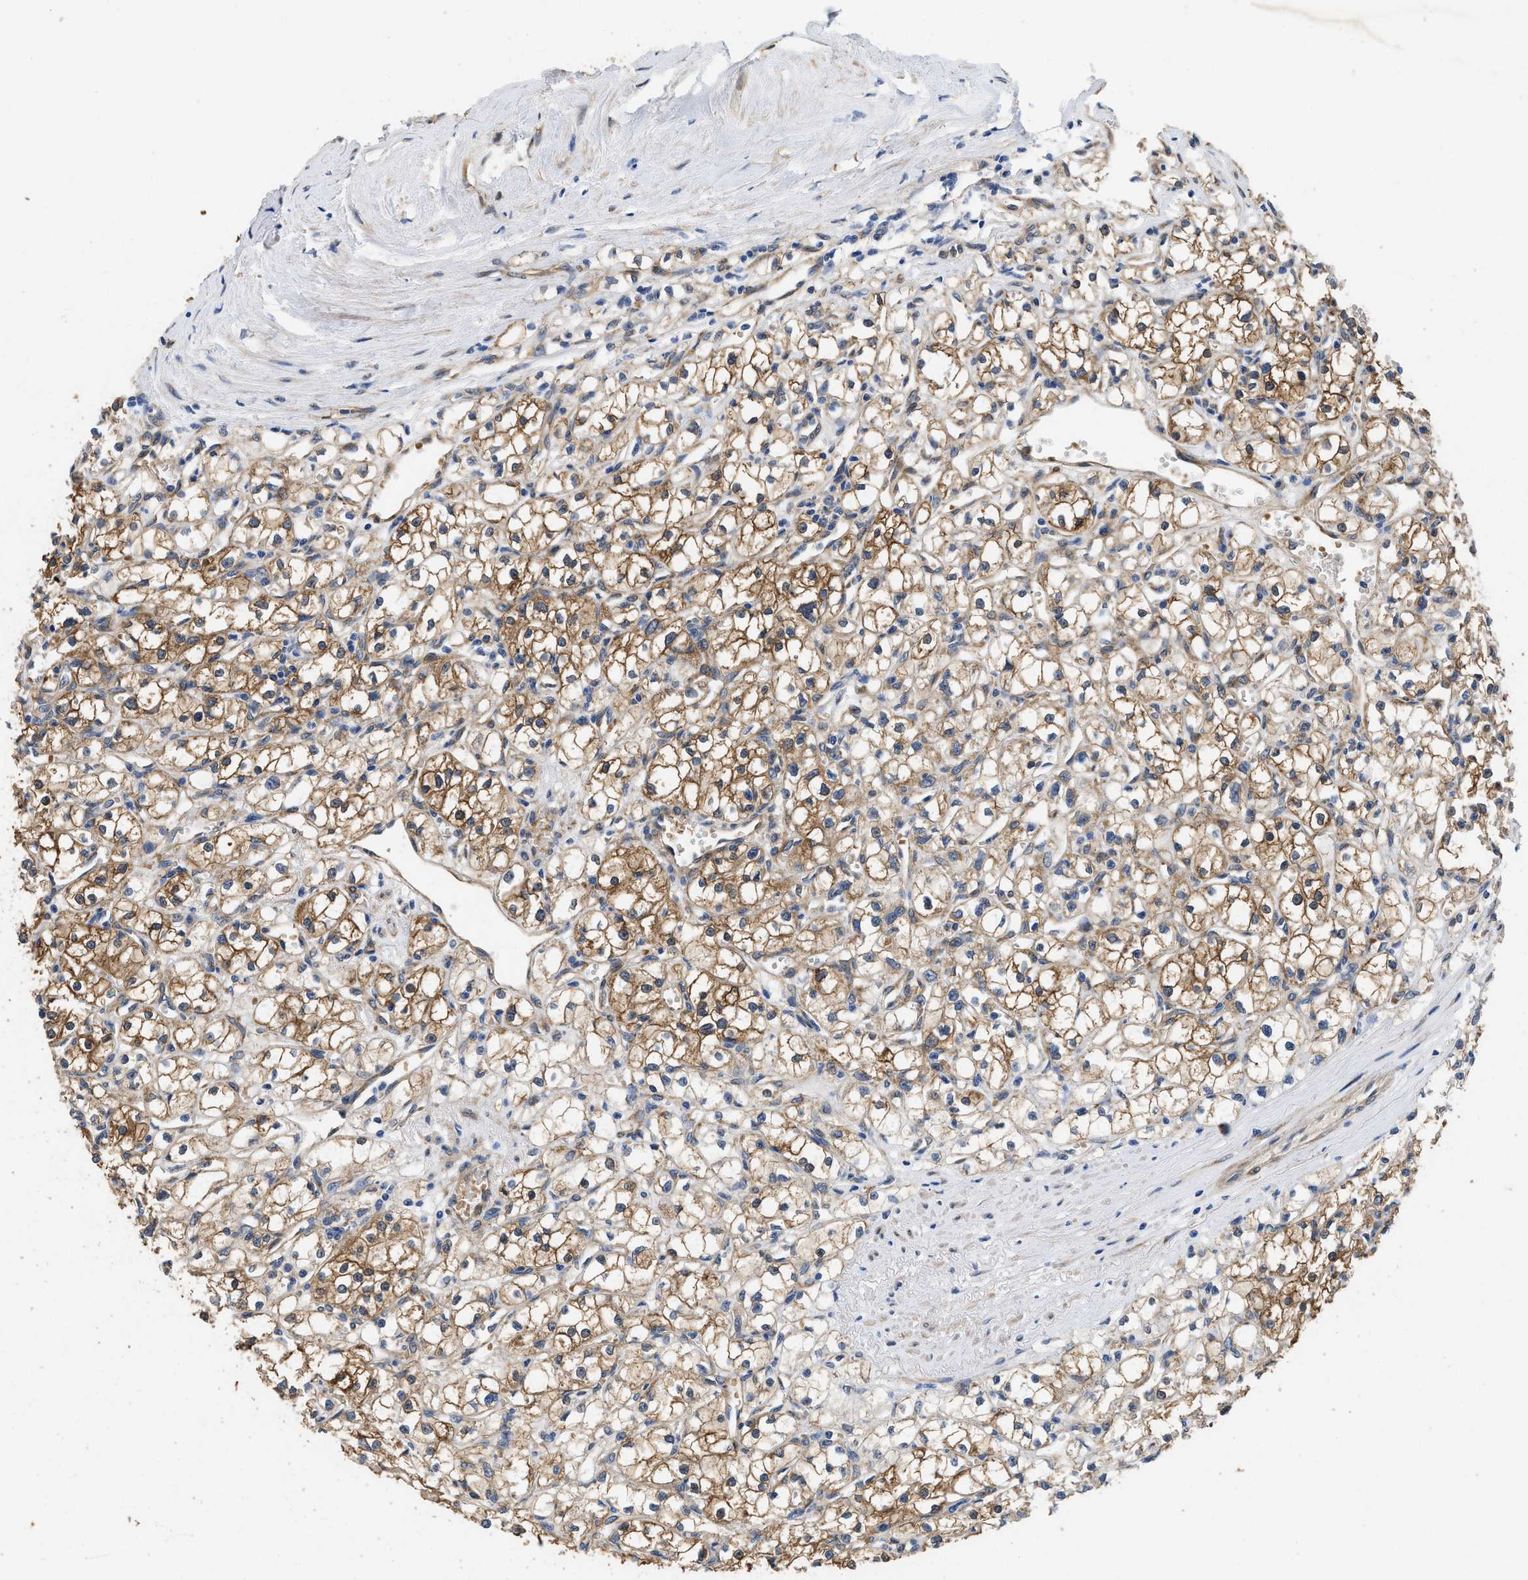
{"staining": {"intensity": "moderate", "quantity": ">75%", "location": "cytoplasmic/membranous"}, "tissue": "renal cancer", "cell_type": "Tumor cells", "image_type": "cancer", "snomed": [{"axis": "morphology", "description": "Adenocarcinoma, NOS"}, {"axis": "topography", "description": "Kidney"}], "caption": "Renal cancer (adenocarcinoma) stained with a protein marker demonstrates moderate staining in tumor cells.", "gene": "RAPH1", "patient": {"sex": "male", "age": 56}}